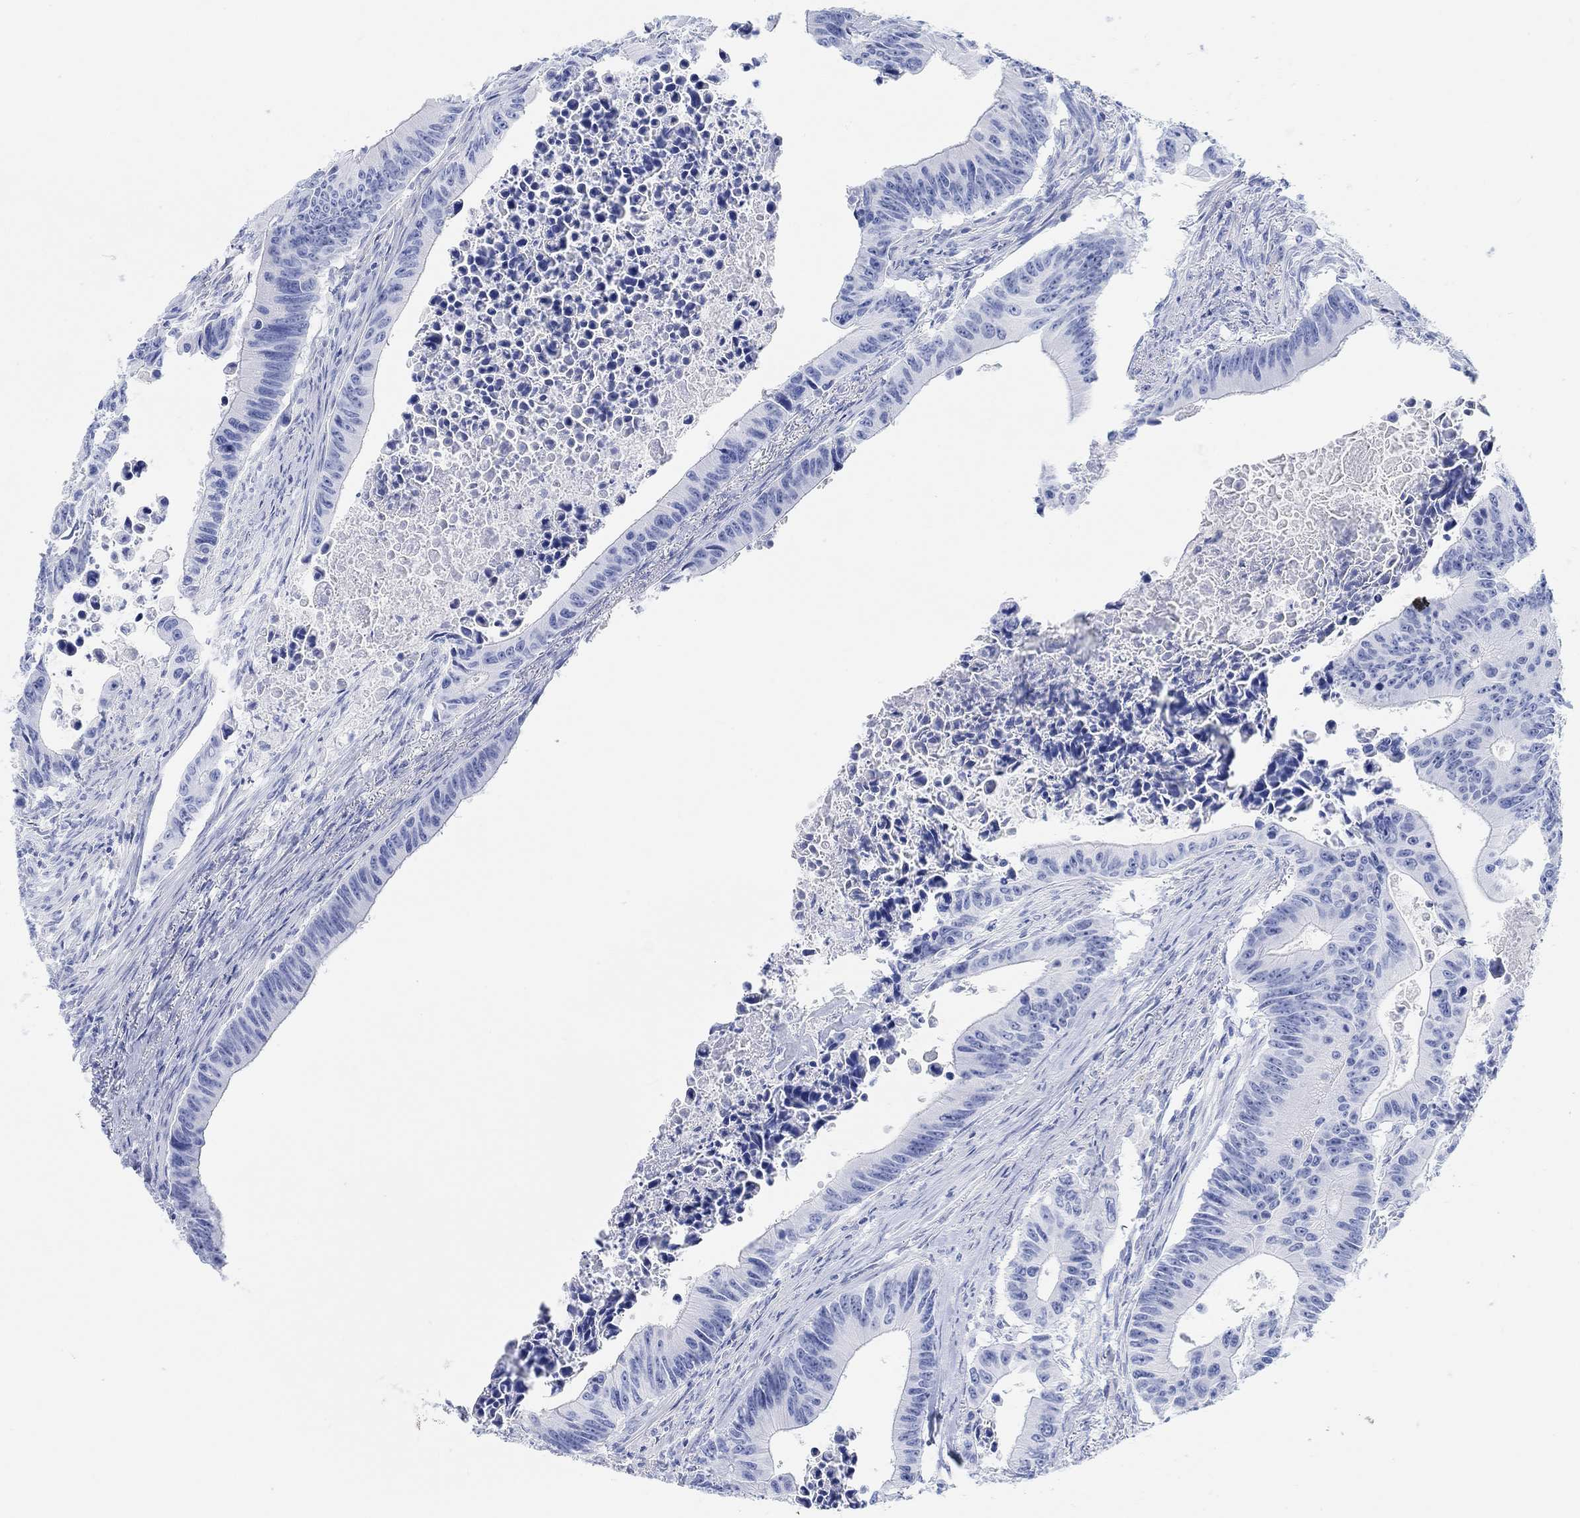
{"staining": {"intensity": "negative", "quantity": "none", "location": "none"}, "tissue": "colorectal cancer", "cell_type": "Tumor cells", "image_type": "cancer", "snomed": [{"axis": "morphology", "description": "Adenocarcinoma, NOS"}, {"axis": "topography", "description": "Colon"}], "caption": "The IHC micrograph has no significant positivity in tumor cells of colorectal cancer tissue. (DAB (3,3'-diaminobenzidine) immunohistochemistry visualized using brightfield microscopy, high magnification).", "gene": "ANKRD33", "patient": {"sex": "female", "age": 87}}